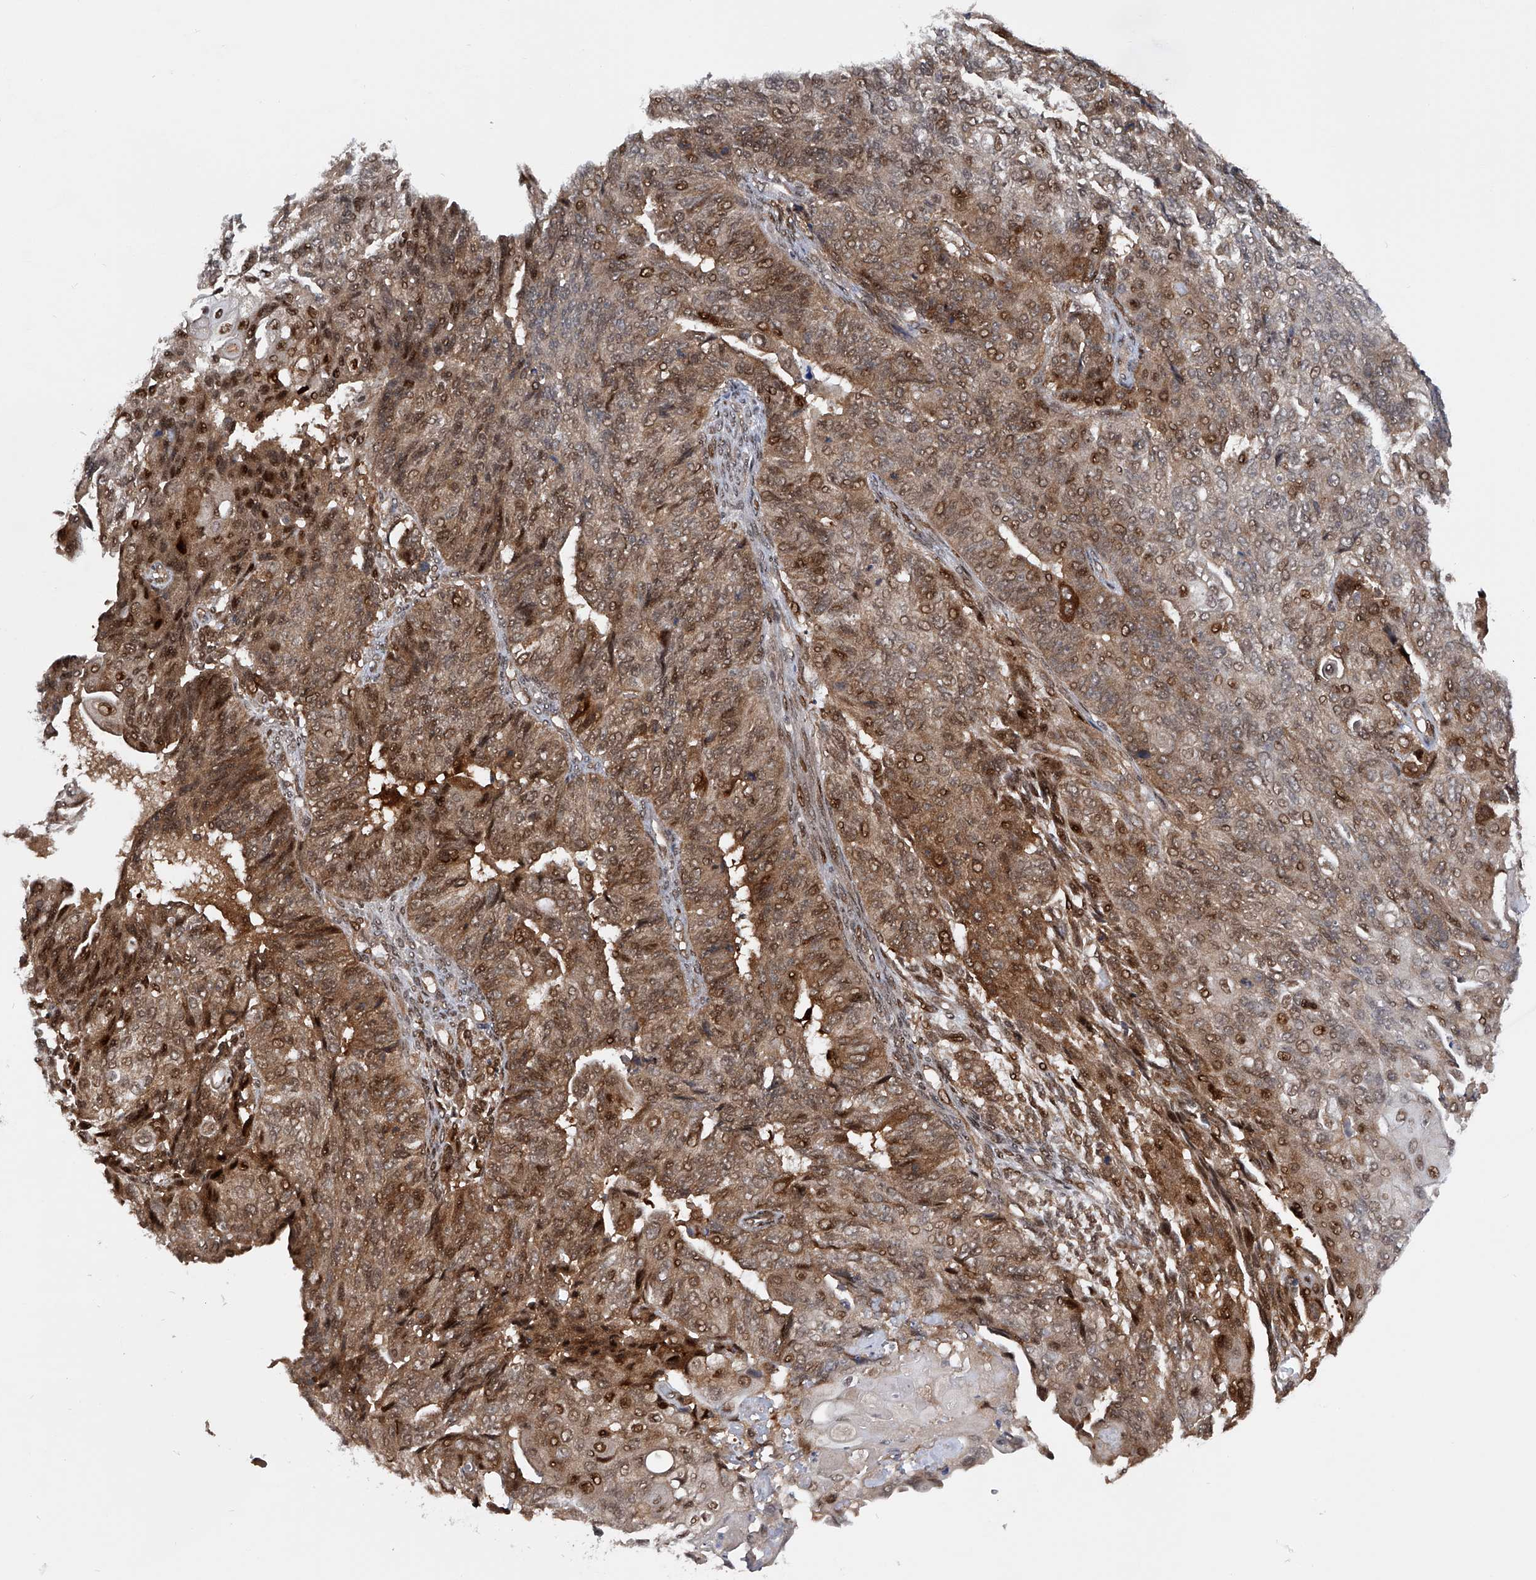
{"staining": {"intensity": "moderate", "quantity": ">75%", "location": "cytoplasmic/membranous,nuclear"}, "tissue": "endometrial cancer", "cell_type": "Tumor cells", "image_type": "cancer", "snomed": [{"axis": "morphology", "description": "Adenocarcinoma, NOS"}, {"axis": "topography", "description": "Endometrium"}], "caption": "Protein expression analysis of endometrial adenocarcinoma shows moderate cytoplasmic/membranous and nuclear staining in approximately >75% of tumor cells.", "gene": "RWDD2A", "patient": {"sex": "female", "age": 32}}